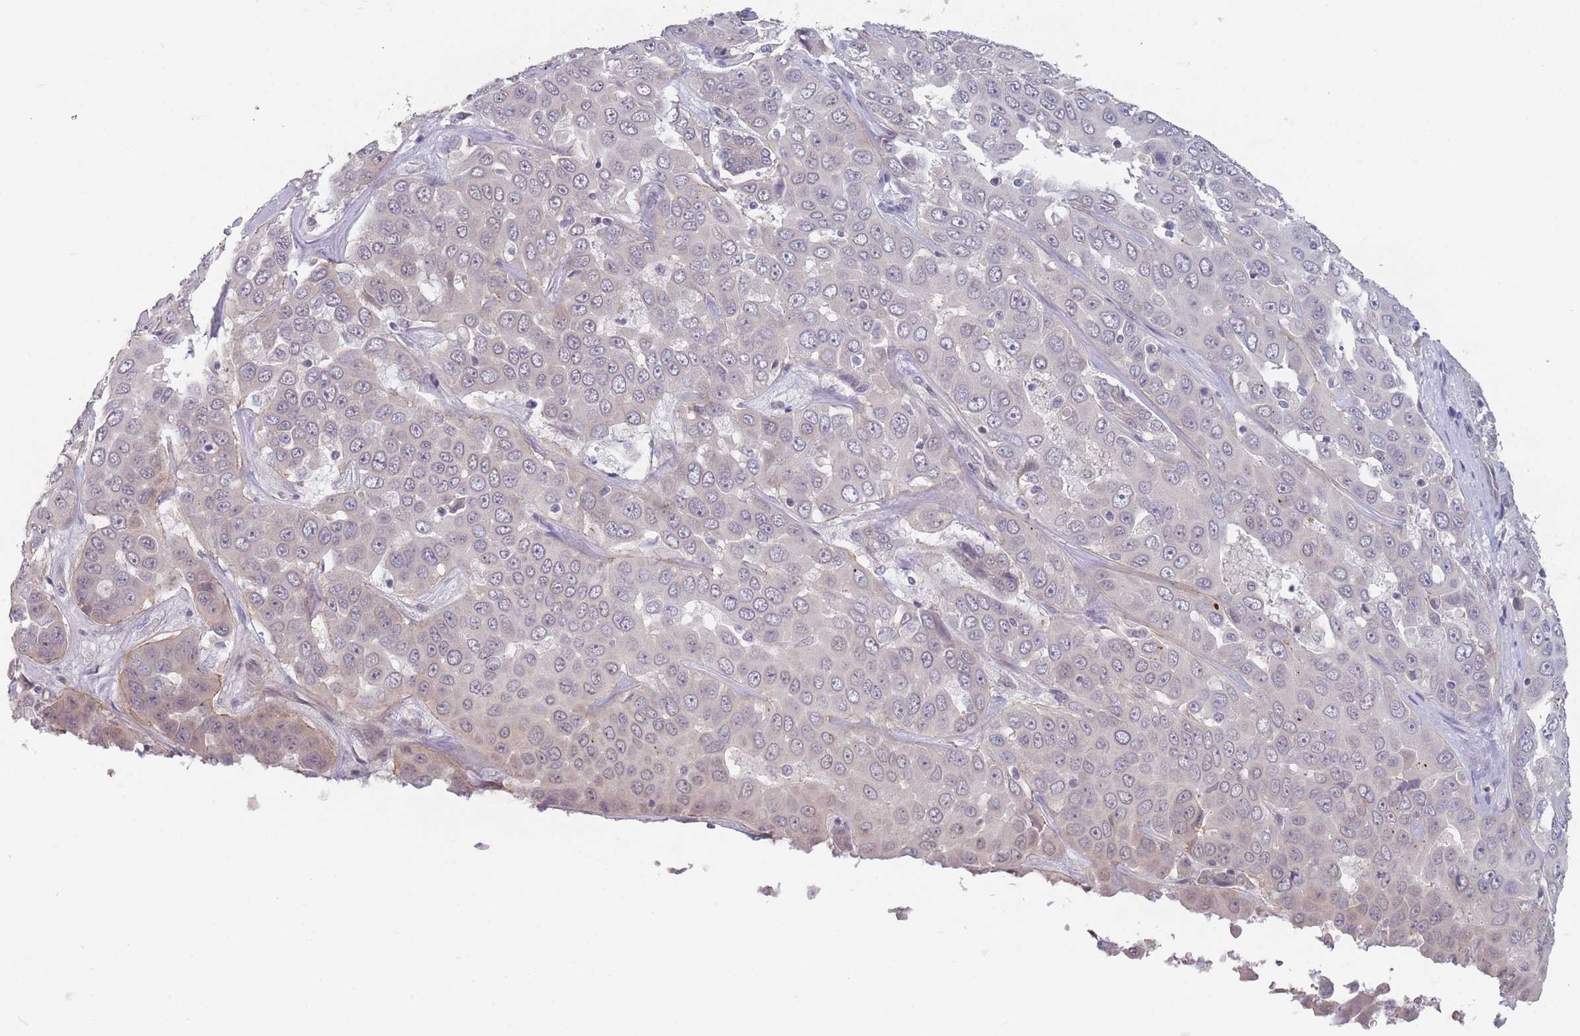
{"staining": {"intensity": "negative", "quantity": "none", "location": "none"}, "tissue": "liver cancer", "cell_type": "Tumor cells", "image_type": "cancer", "snomed": [{"axis": "morphology", "description": "Cholangiocarcinoma"}, {"axis": "topography", "description": "Liver"}], "caption": "The micrograph shows no staining of tumor cells in liver cancer.", "gene": "ANKRD10", "patient": {"sex": "female", "age": 52}}